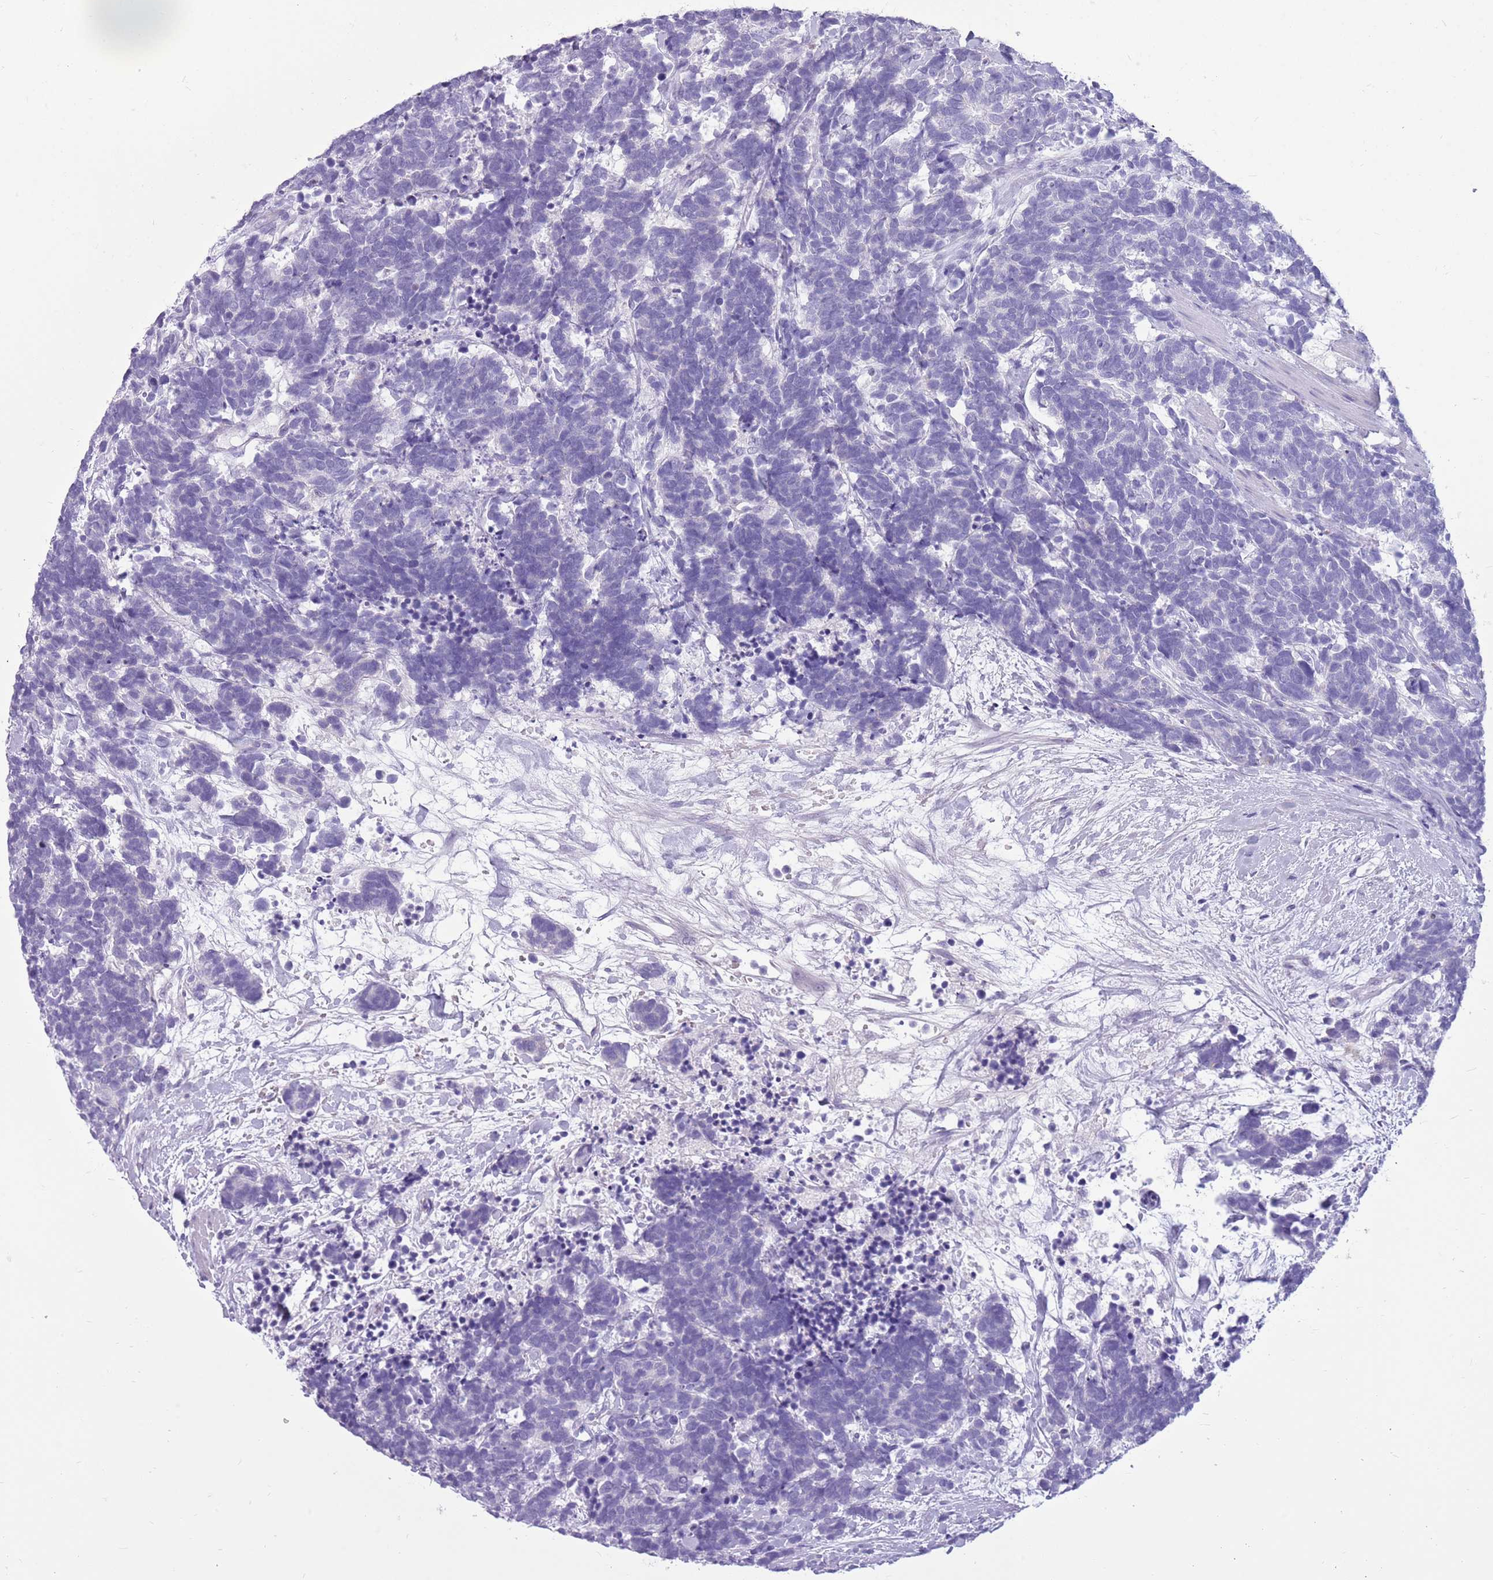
{"staining": {"intensity": "negative", "quantity": "none", "location": "none"}, "tissue": "carcinoid", "cell_type": "Tumor cells", "image_type": "cancer", "snomed": [{"axis": "morphology", "description": "Carcinoma, NOS"}, {"axis": "morphology", "description": "Carcinoid, malignant, NOS"}, {"axis": "topography", "description": "Prostate"}], "caption": "IHC of human carcinoid (malignant) displays no expression in tumor cells.", "gene": "ZNF425", "patient": {"sex": "male", "age": 57}}